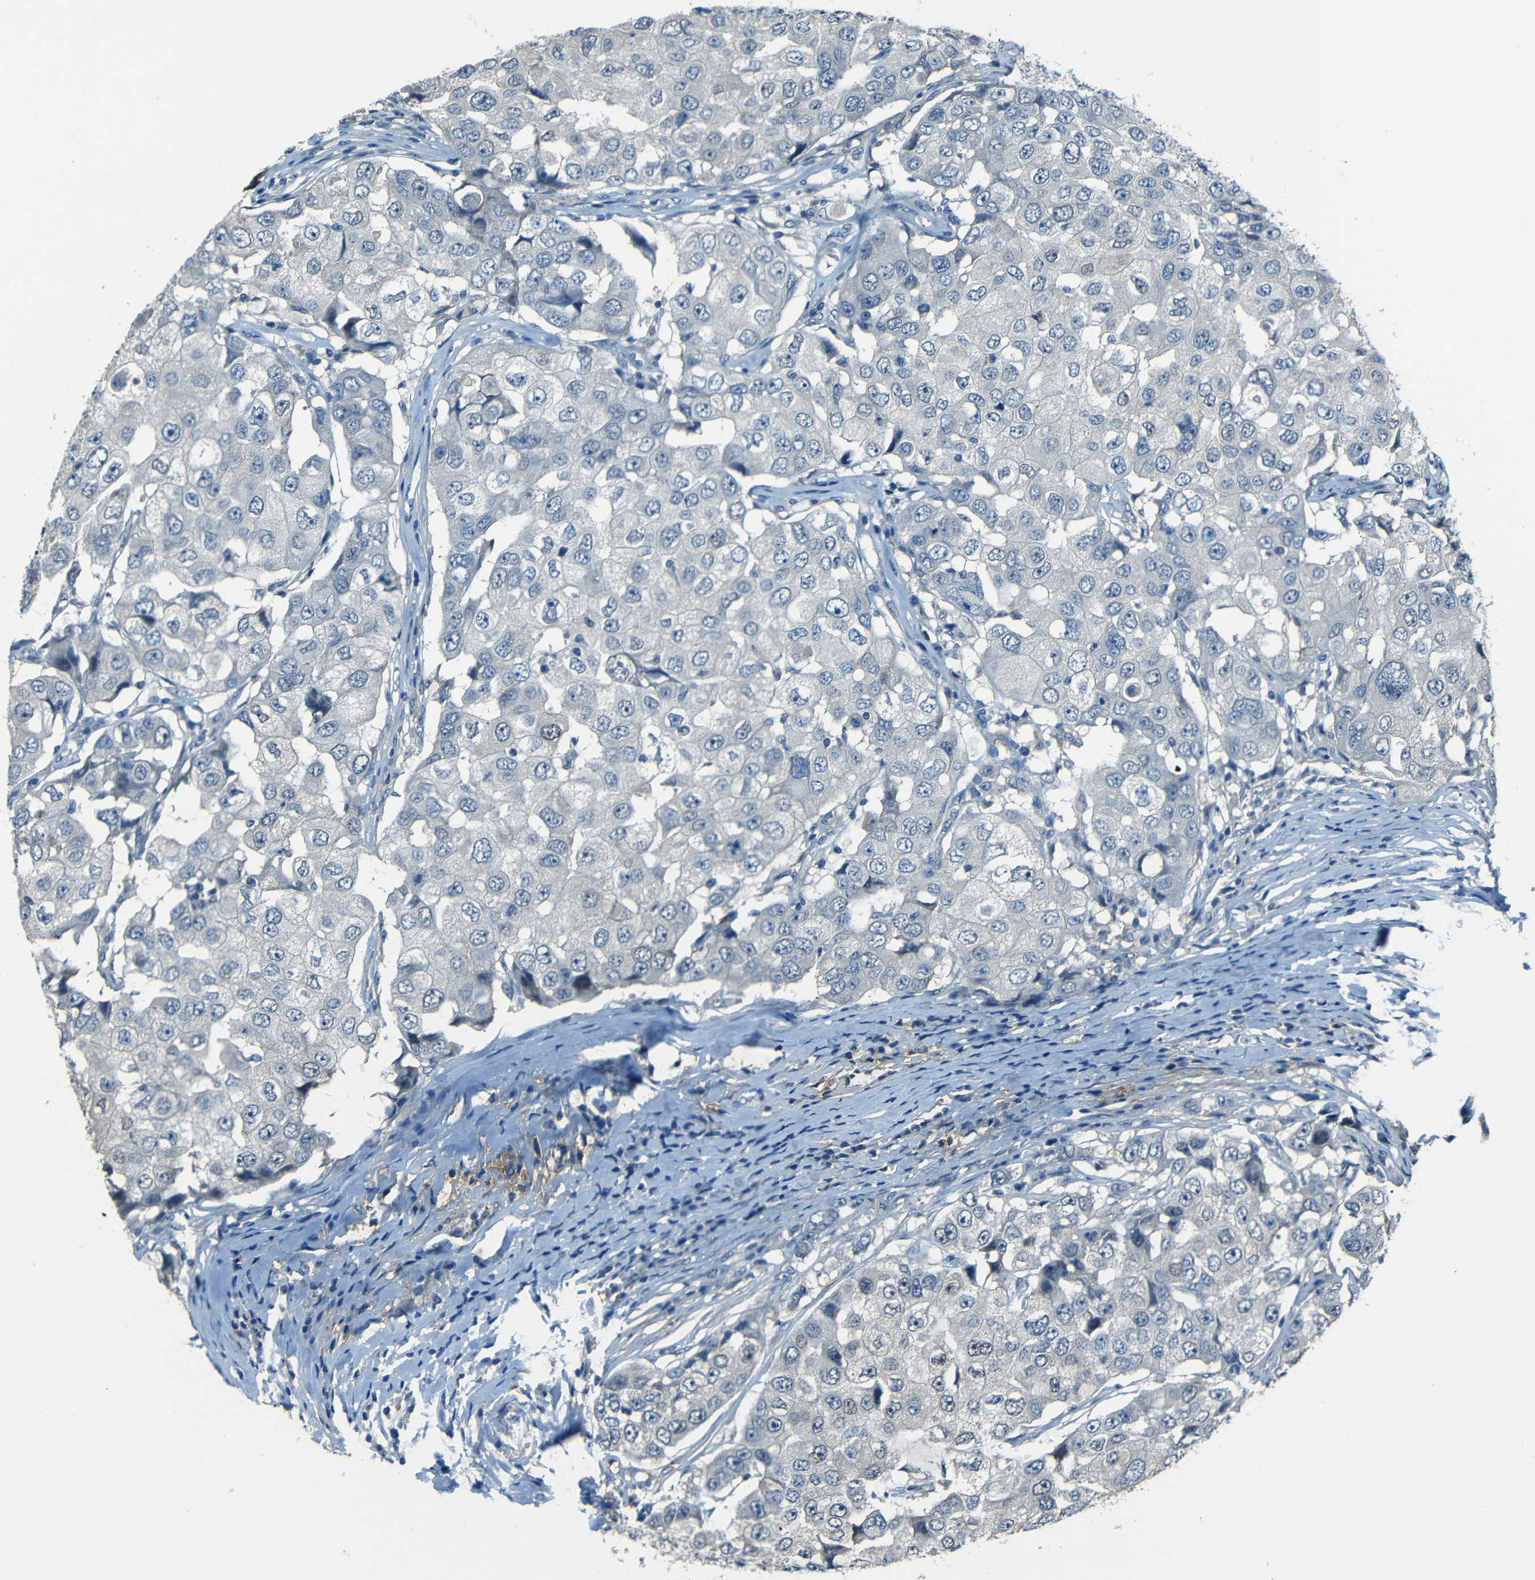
{"staining": {"intensity": "negative", "quantity": "none", "location": "none"}, "tissue": "breast cancer", "cell_type": "Tumor cells", "image_type": "cancer", "snomed": [{"axis": "morphology", "description": "Duct carcinoma"}, {"axis": "topography", "description": "Breast"}], "caption": "Tumor cells show no significant expression in invasive ductal carcinoma (breast). (Brightfield microscopy of DAB (3,3'-diaminobenzidine) IHC at high magnification).", "gene": "SLA", "patient": {"sex": "female", "age": 27}}